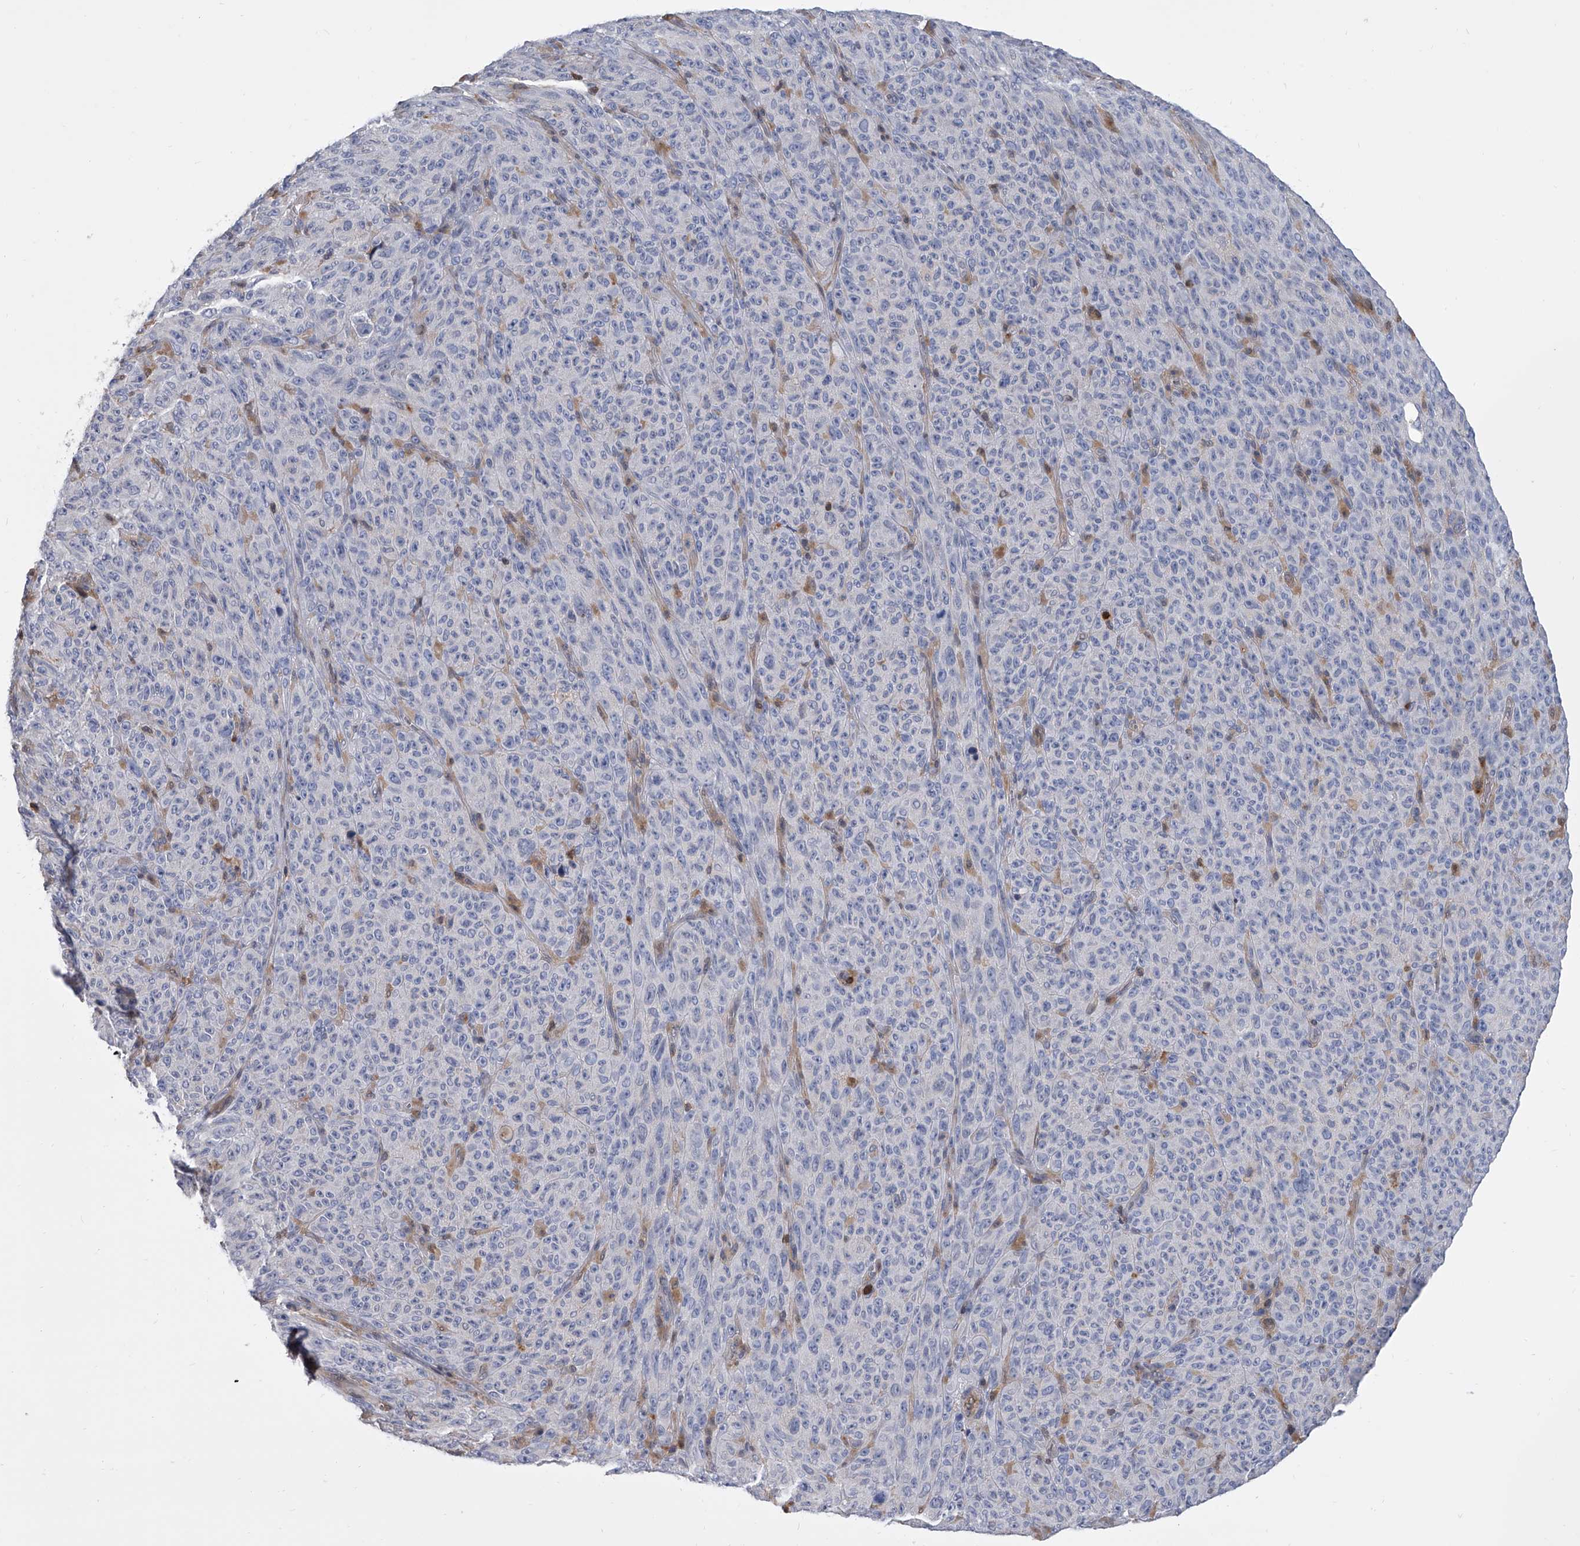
{"staining": {"intensity": "negative", "quantity": "none", "location": "none"}, "tissue": "melanoma", "cell_type": "Tumor cells", "image_type": "cancer", "snomed": [{"axis": "morphology", "description": "Malignant melanoma, NOS"}, {"axis": "topography", "description": "Skin"}], "caption": "High power microscopy micrograph of an immunohistochemistry micrograph of malignant melanoma, revealing no significant staining in tumor cells.", "gene": "SERPINB9", "patient": {"sex": "female", "age": 82}}